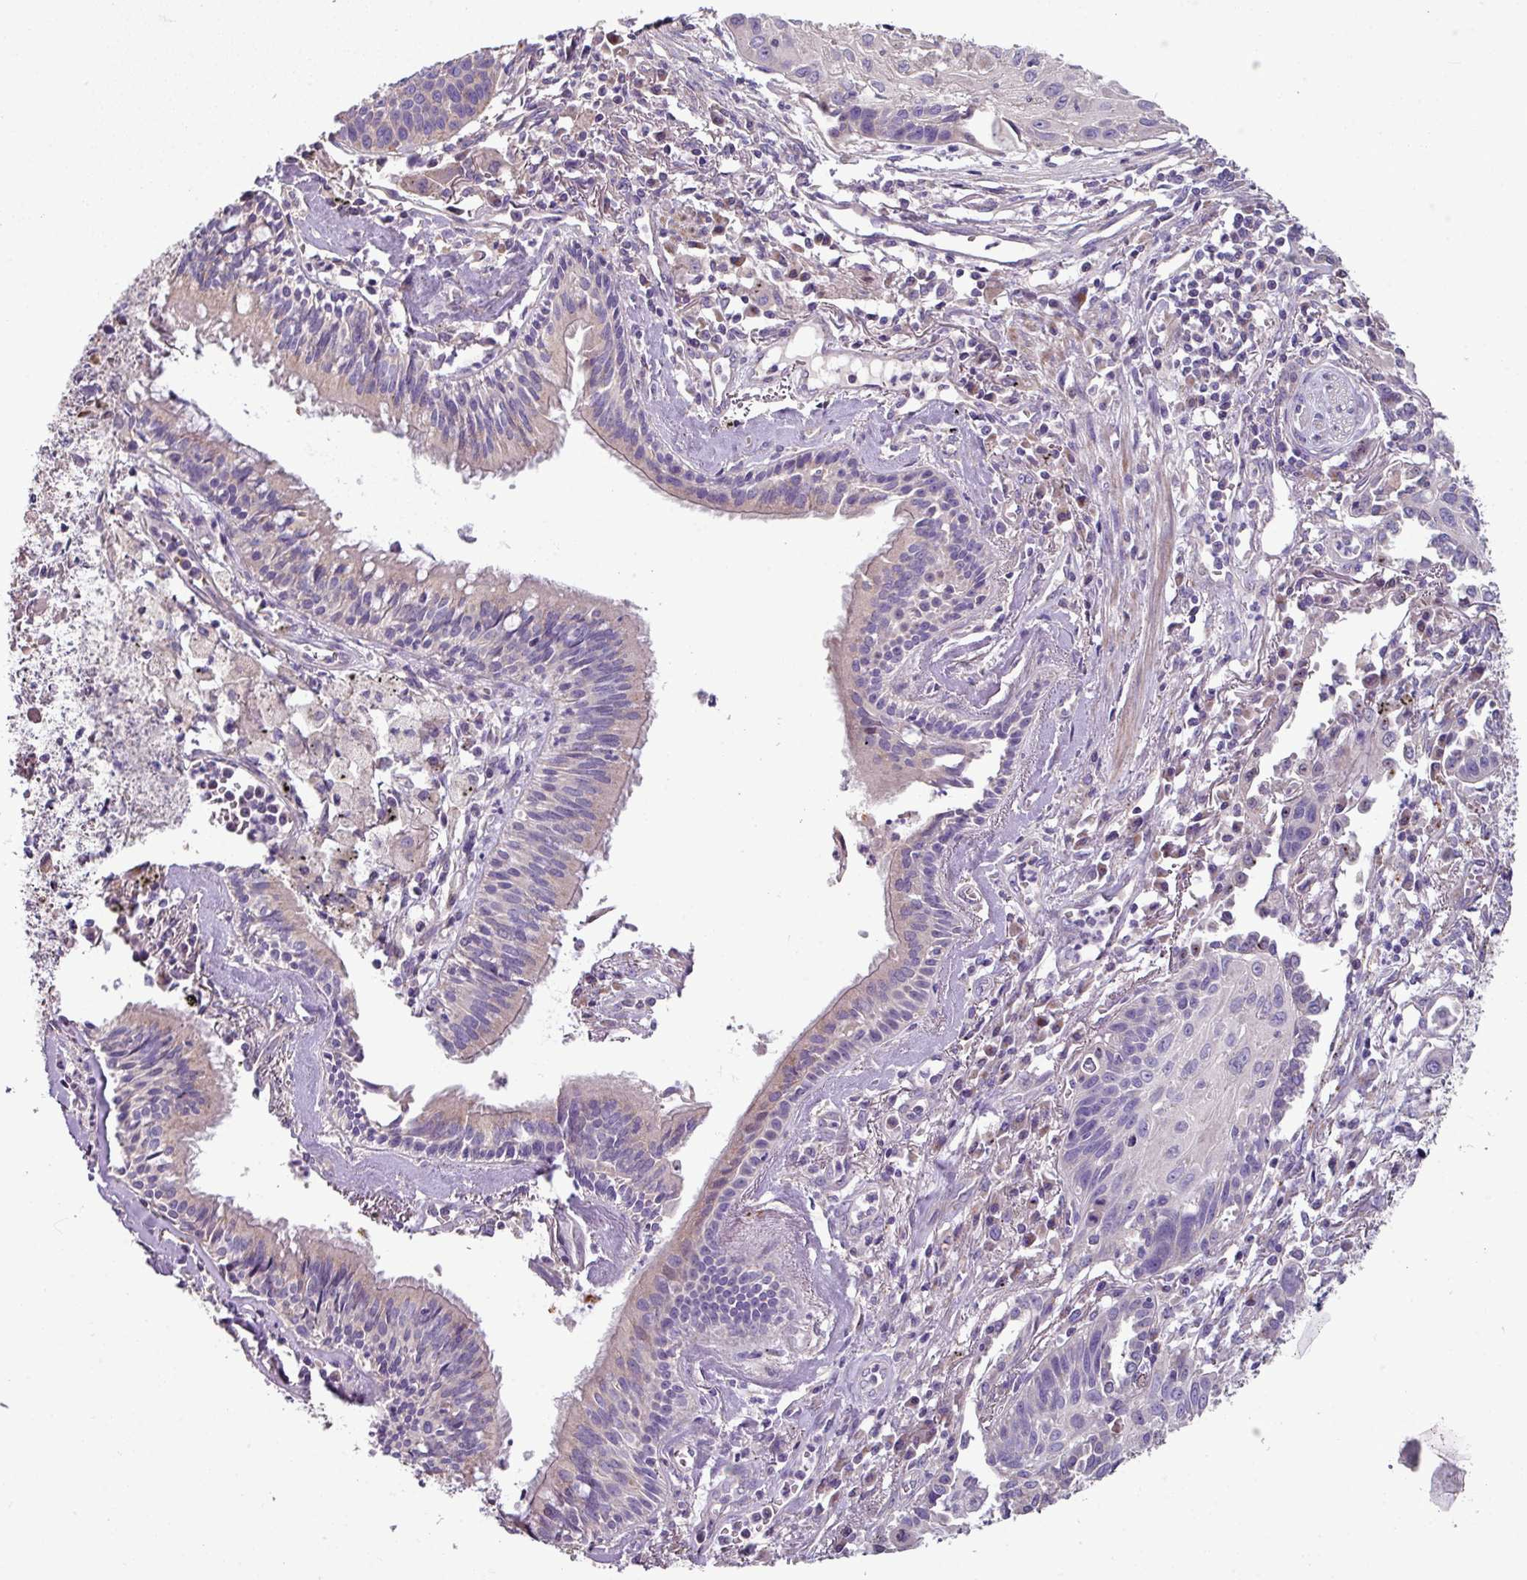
{"staining": {"intensity": "negative", "quantity": "none", "location": "none"}, "tissue": "lung cancer", "cell_type": "Tumor cells", "image_type": "cancer", "snomed": [{"axis": "morphology", "description": "Squamous cell carcinoma, NOS"}, {"axis": "topography", "description": "Lung"}], "caption": "The immunohistochemistry histopathology image has no significant staining in tumor cells of lung cancer (squamous cell carcinoma) tissue. (Immunohistochemistry (ihc), brightfield microscopy, high magnification).", "gene": "LRRC9", "patient": {"sex": "male", "age": 71}}